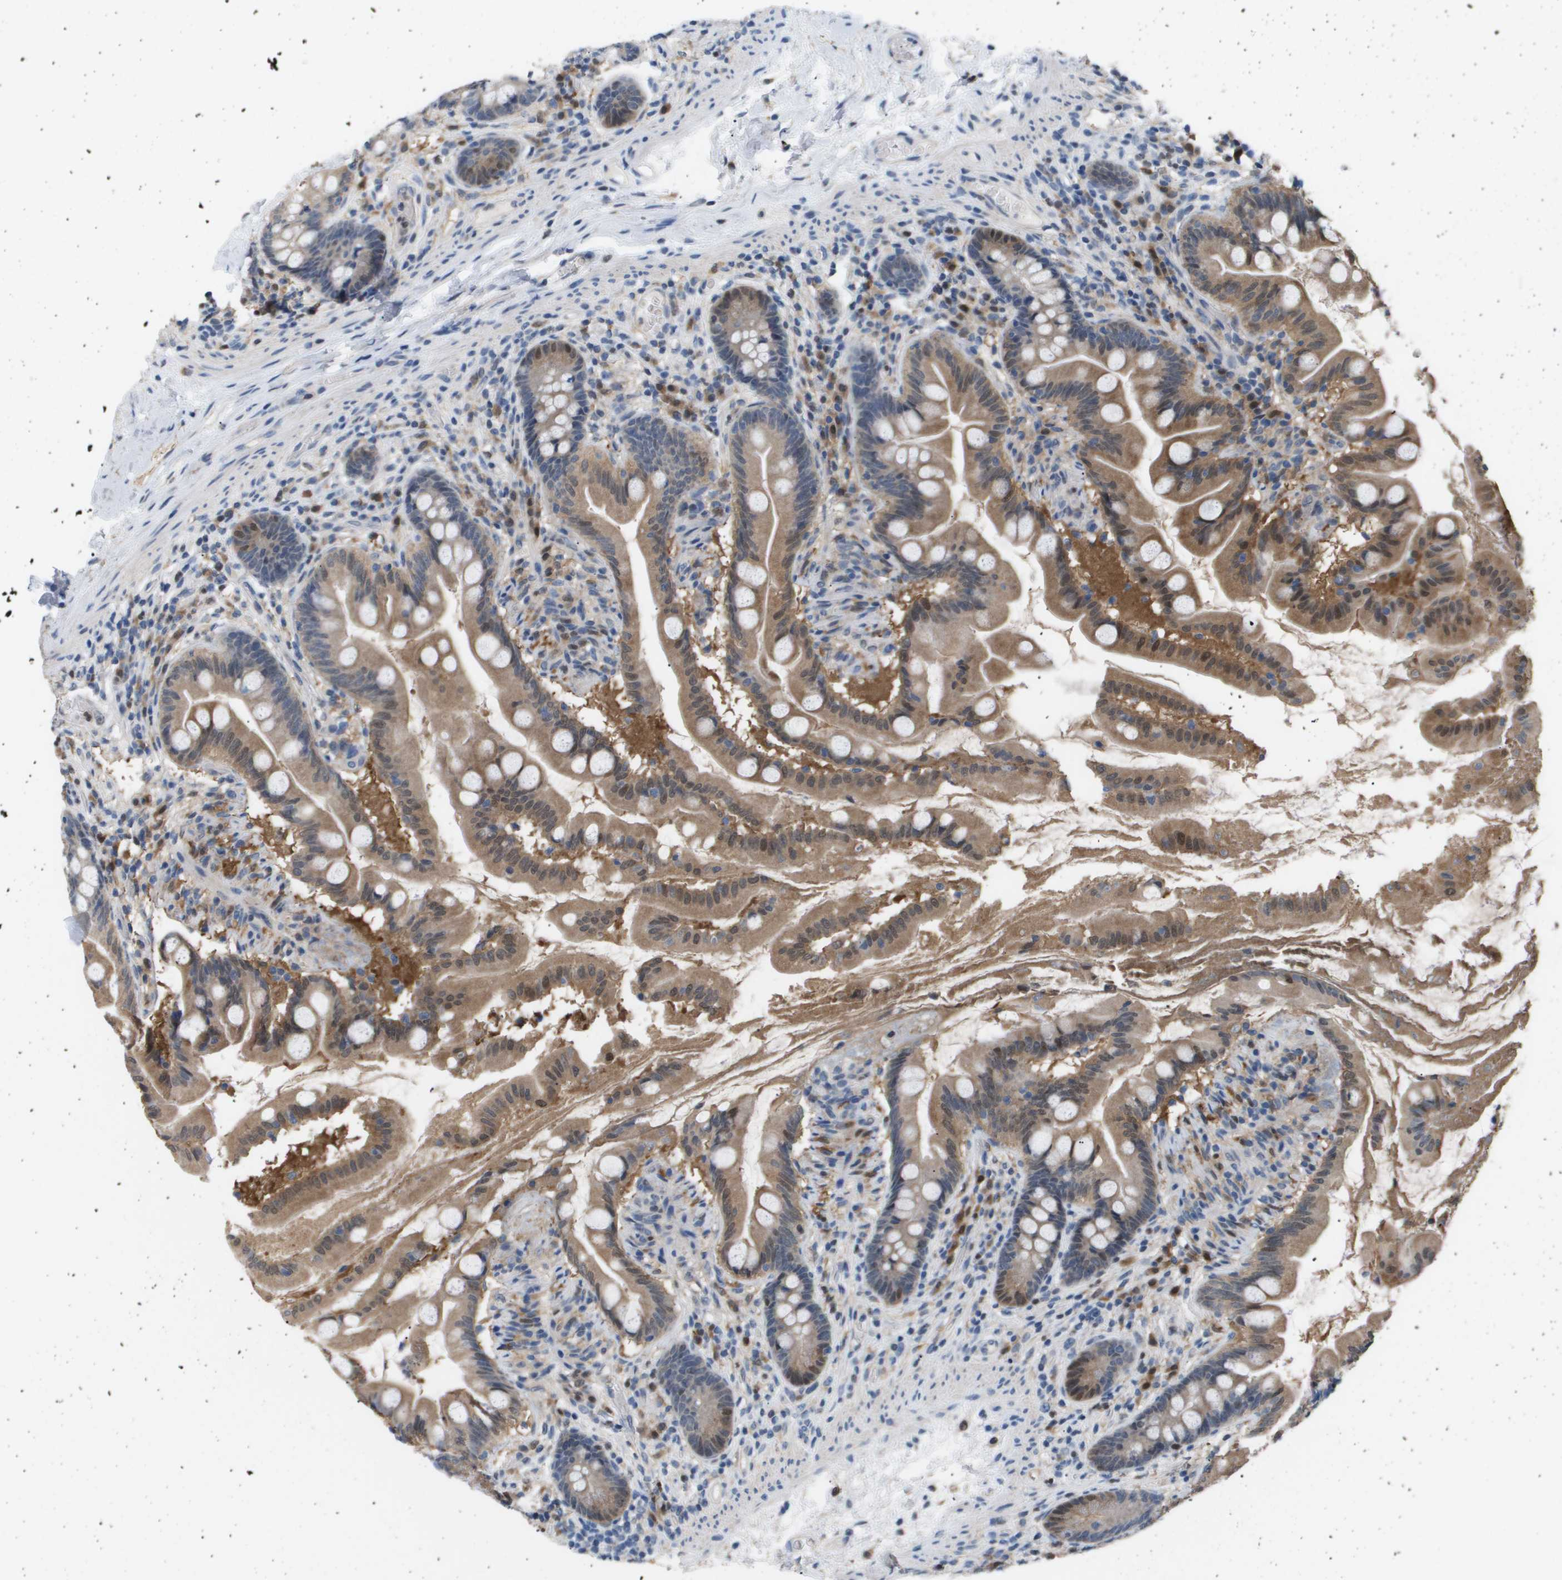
{"staining": {"intensity": "moderate", "quantity": ">75%", "location": "cytoplasmic/membranous,nuclear"}, "tissue": "small intestine", "cell_type": "Glandular cells", "image_type": "normal", "snomed": [{"axis": "morphology", "description": "Normal tissue, NOS"}, {"axis": "topography", "description": "Small intestine"}], "caption": "Immunohistochemical staining of normal small intestine exhibits moderate cytoplasmic/membranous,nuclear protein expression in about >75% of glandular cells.", "gene": "AKR1A1", "patient": {"sex": "female", "age": 56}}